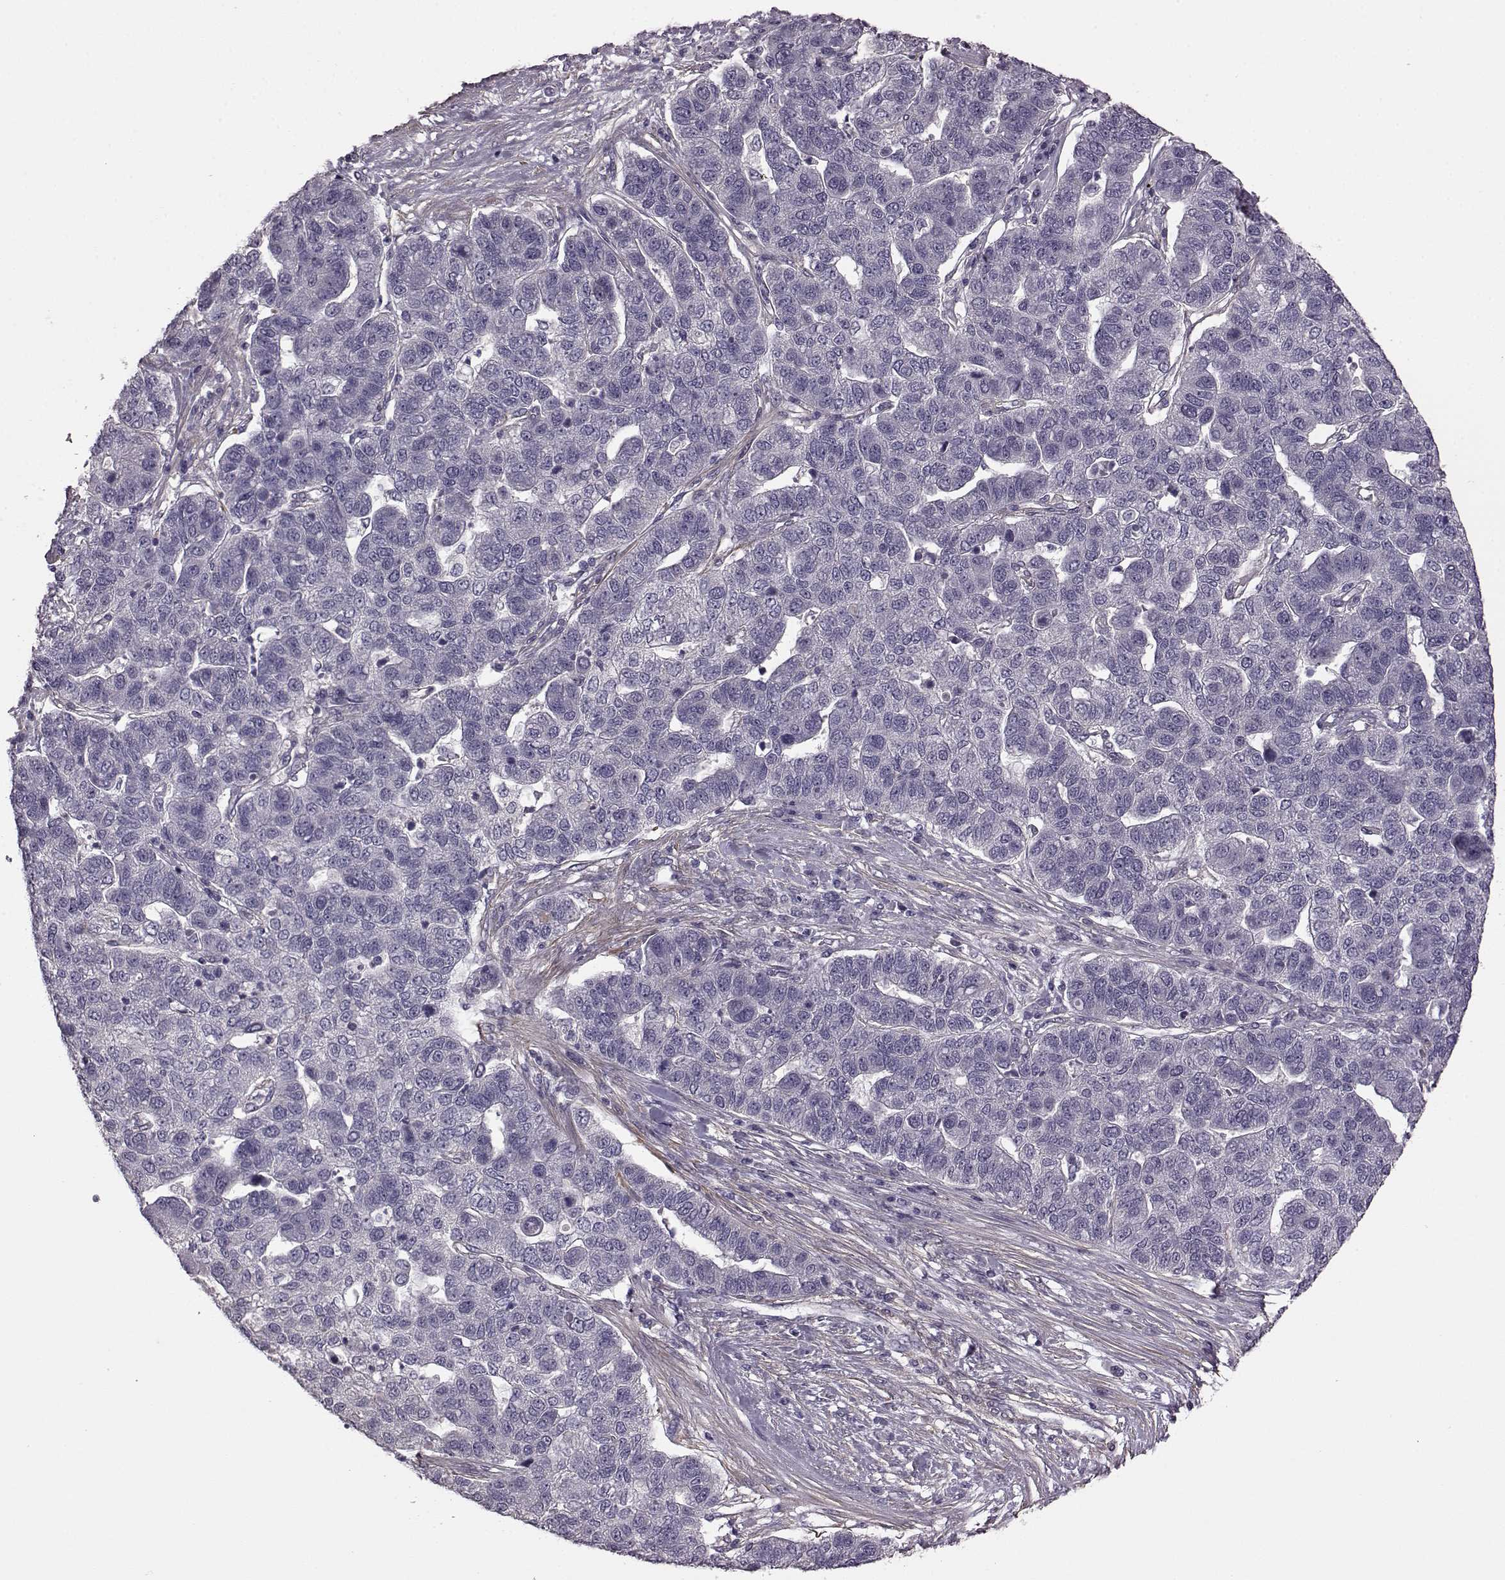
{"staining": {"intensity": "negative", "quantity": "none", "location": "none"}, "tissue": "pancreatic cancer", "cell_type": "Tumor cells", "image_type": "cancer", "snomed": [{"axis": "morphology", "description": "Adenocarcinoma, NOS"}, {"axis": "topography", "description": "Pancreas"}], "caption": "Tumor cells show no significant expression in pancreatic cancer (adenocarcinoma).", "gene": "GRK1", "patient": {"sex": "female", "age": 61}}